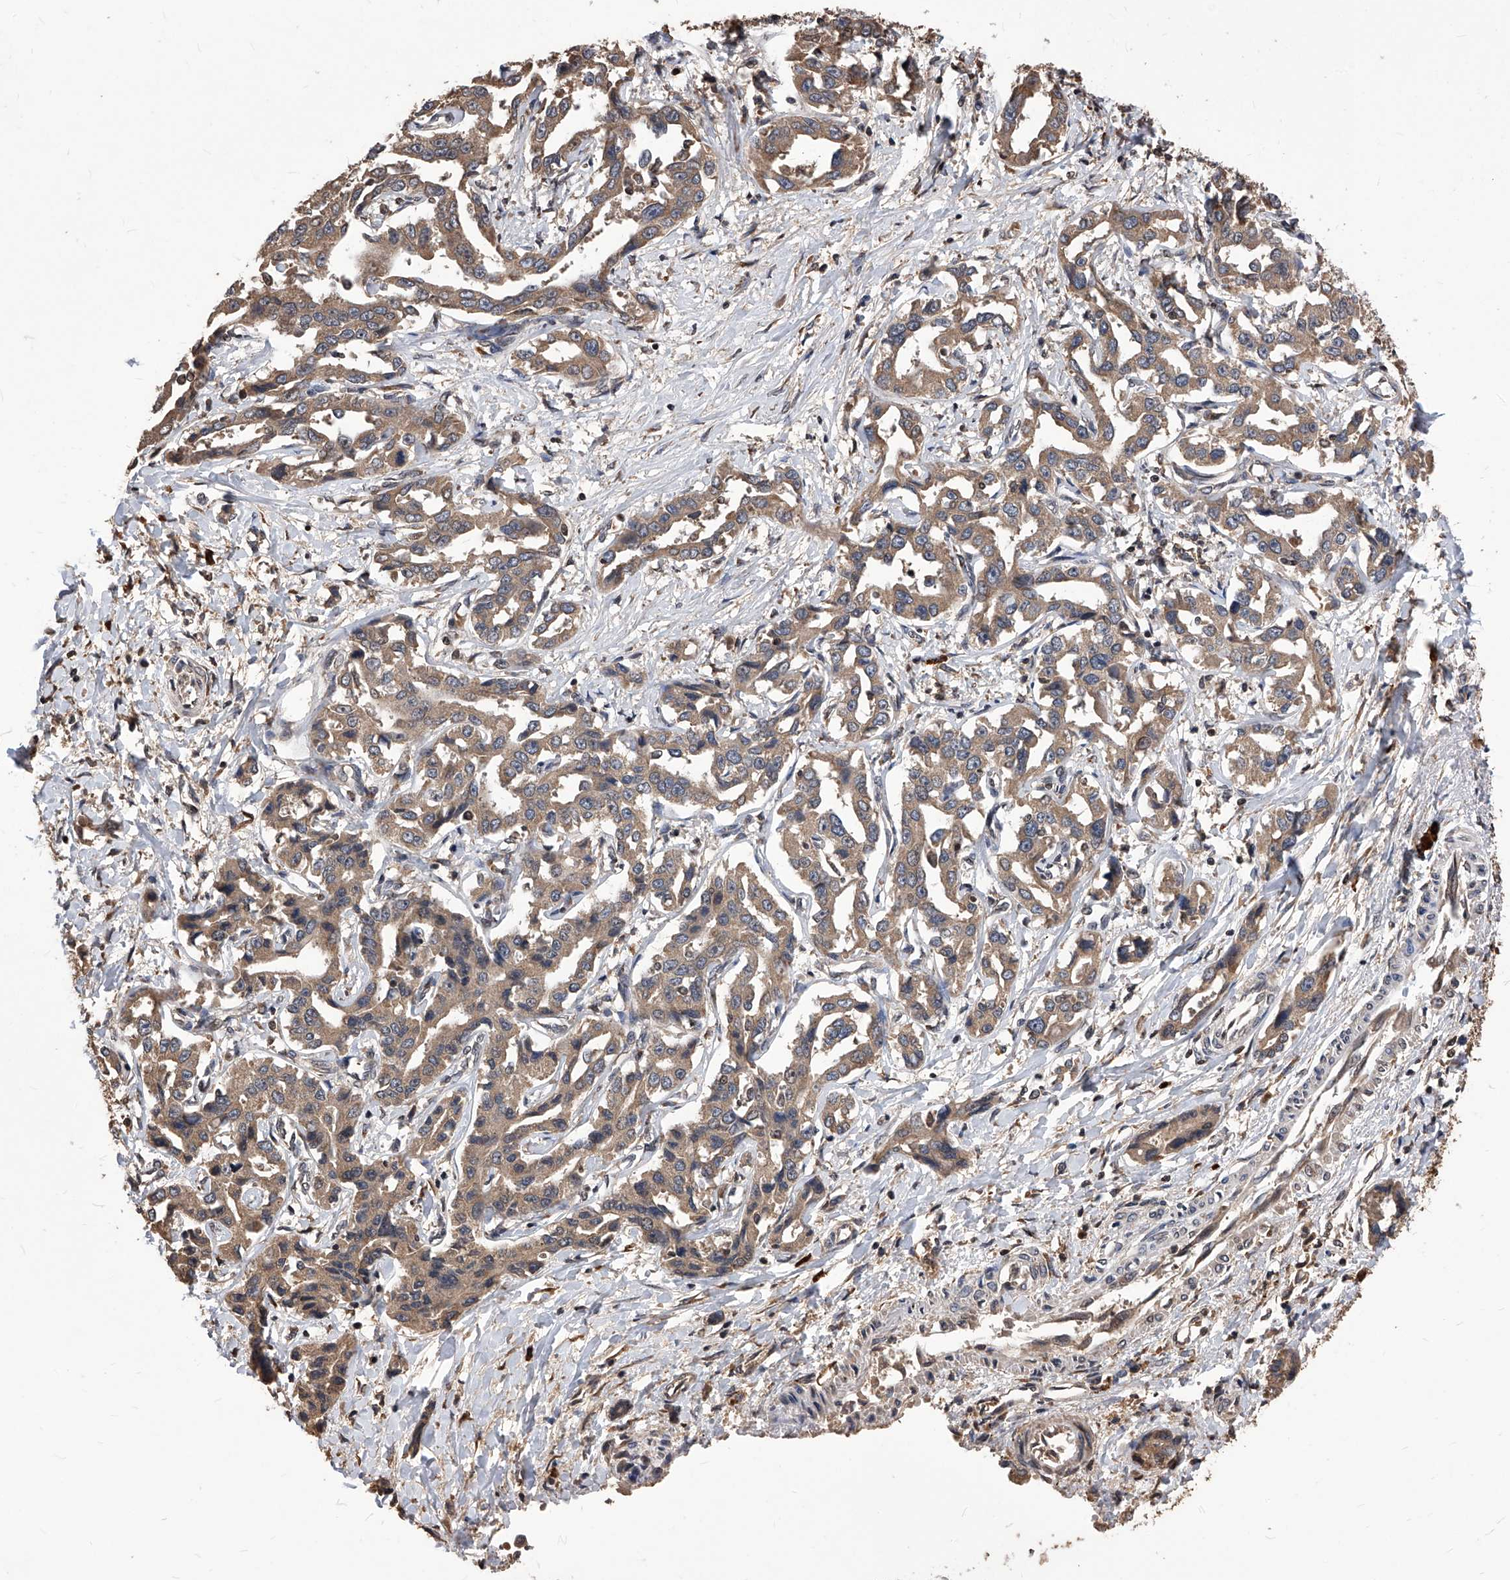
{"staining": {"intensity": "weak", "quantity": ">75%", "location": "cytoplasmic/membranous"}, "tissue": "liver cancer", "cell_type": "Tumor cells", "image_type": "cancer", "snomed": [{"axis": "morphology", "description": "Cholangiocarcinoma"}, {"axis": "topography", "description": "Liver"}], "caption": "Human liver cholangiocarcinoma stained for a protein (brown) reveals weak cytoplasmic/membranous positive positivity in approximately >75% of tumor cells.", "gene": "ID1", "patient": {"sex": "male", "age": 59}}